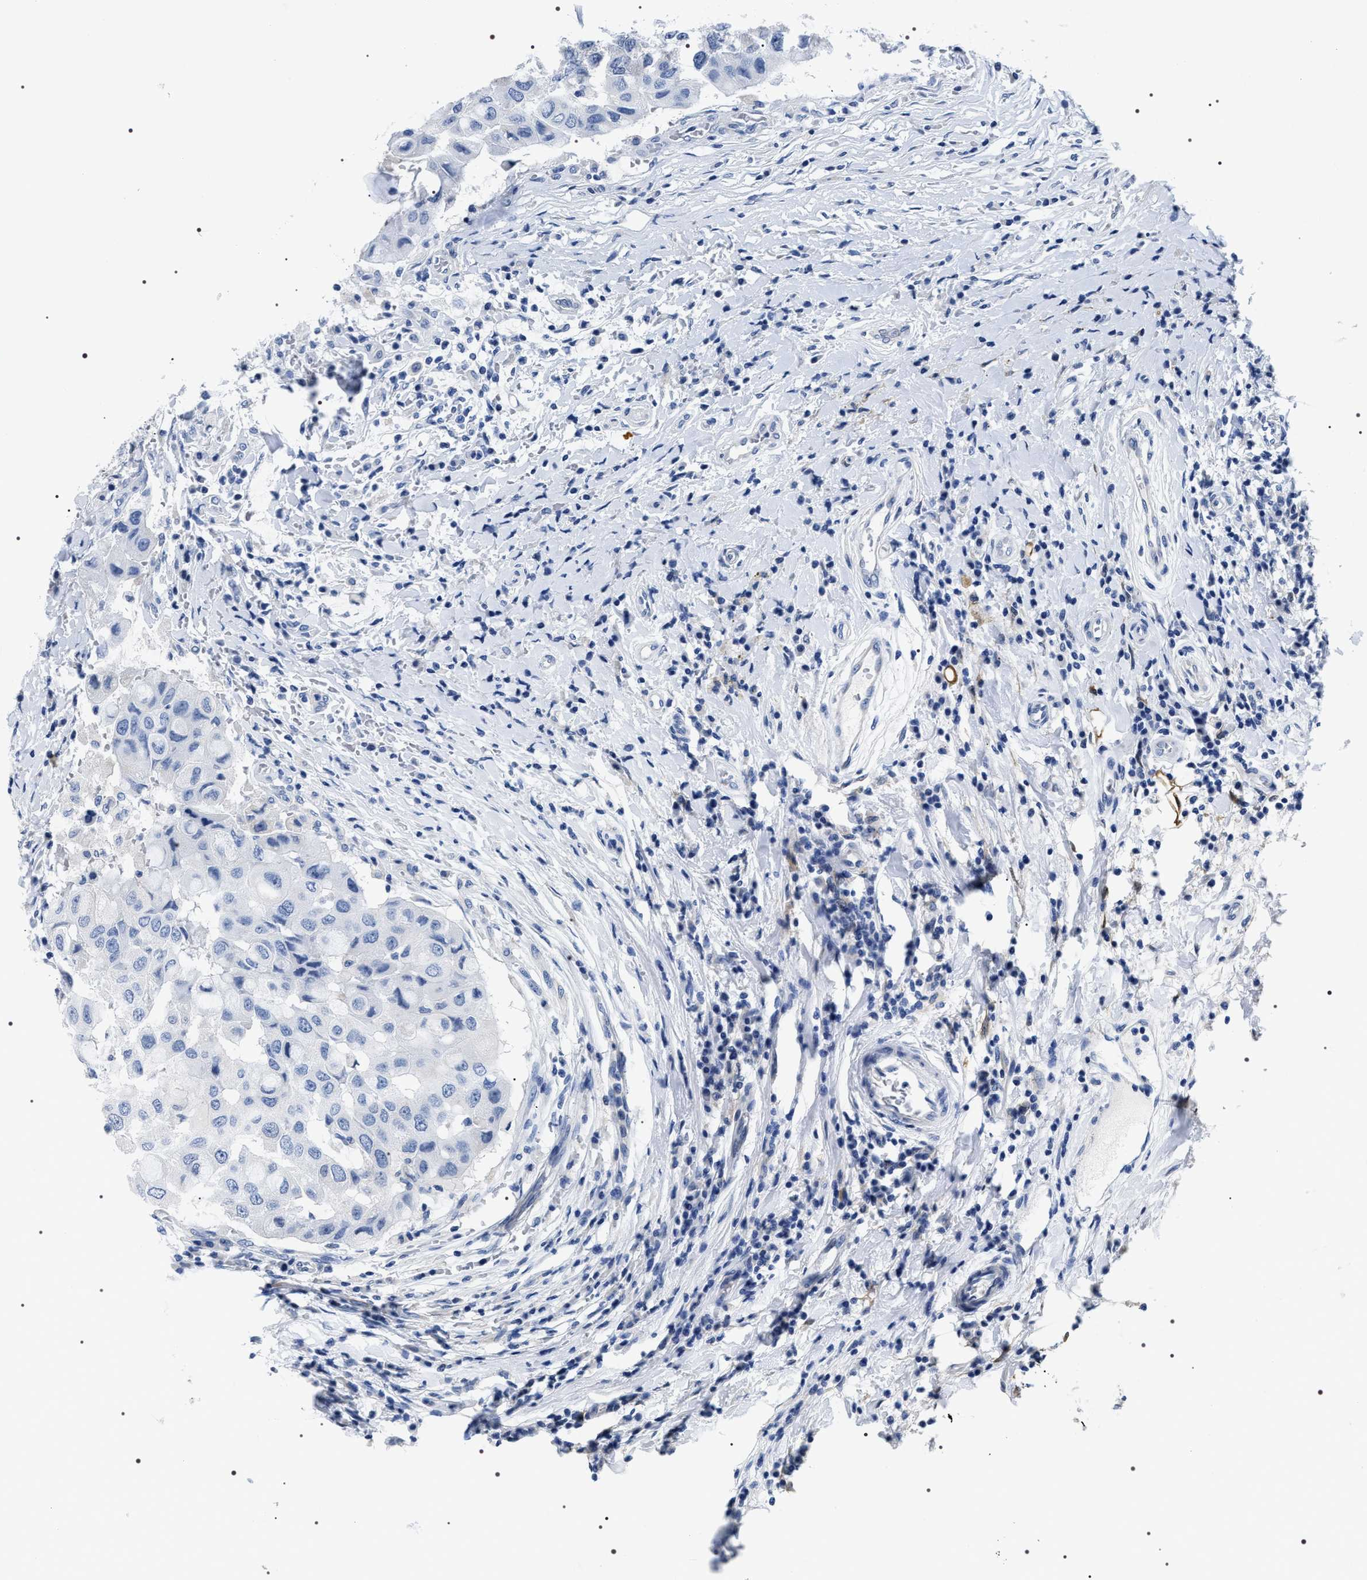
{"staining": {"intensity": "negative", "quantity": "none", "location": "none"}, "tissue": "breast cancer", "cell_type": "Tumor cells", "image_type": "cancer", "snomed": [{"axis": "morphology", "description": "Duct carcinoma"}, {"axis": "topography", "description": "Breast"}], "caption": "Infiltrating ductal carcinoma (breast) was stained to show a protein in brown. There is no significant positivity in tumor cells.", "gene": "ADH4", "patient": {"sex": "female", "age": 27}}